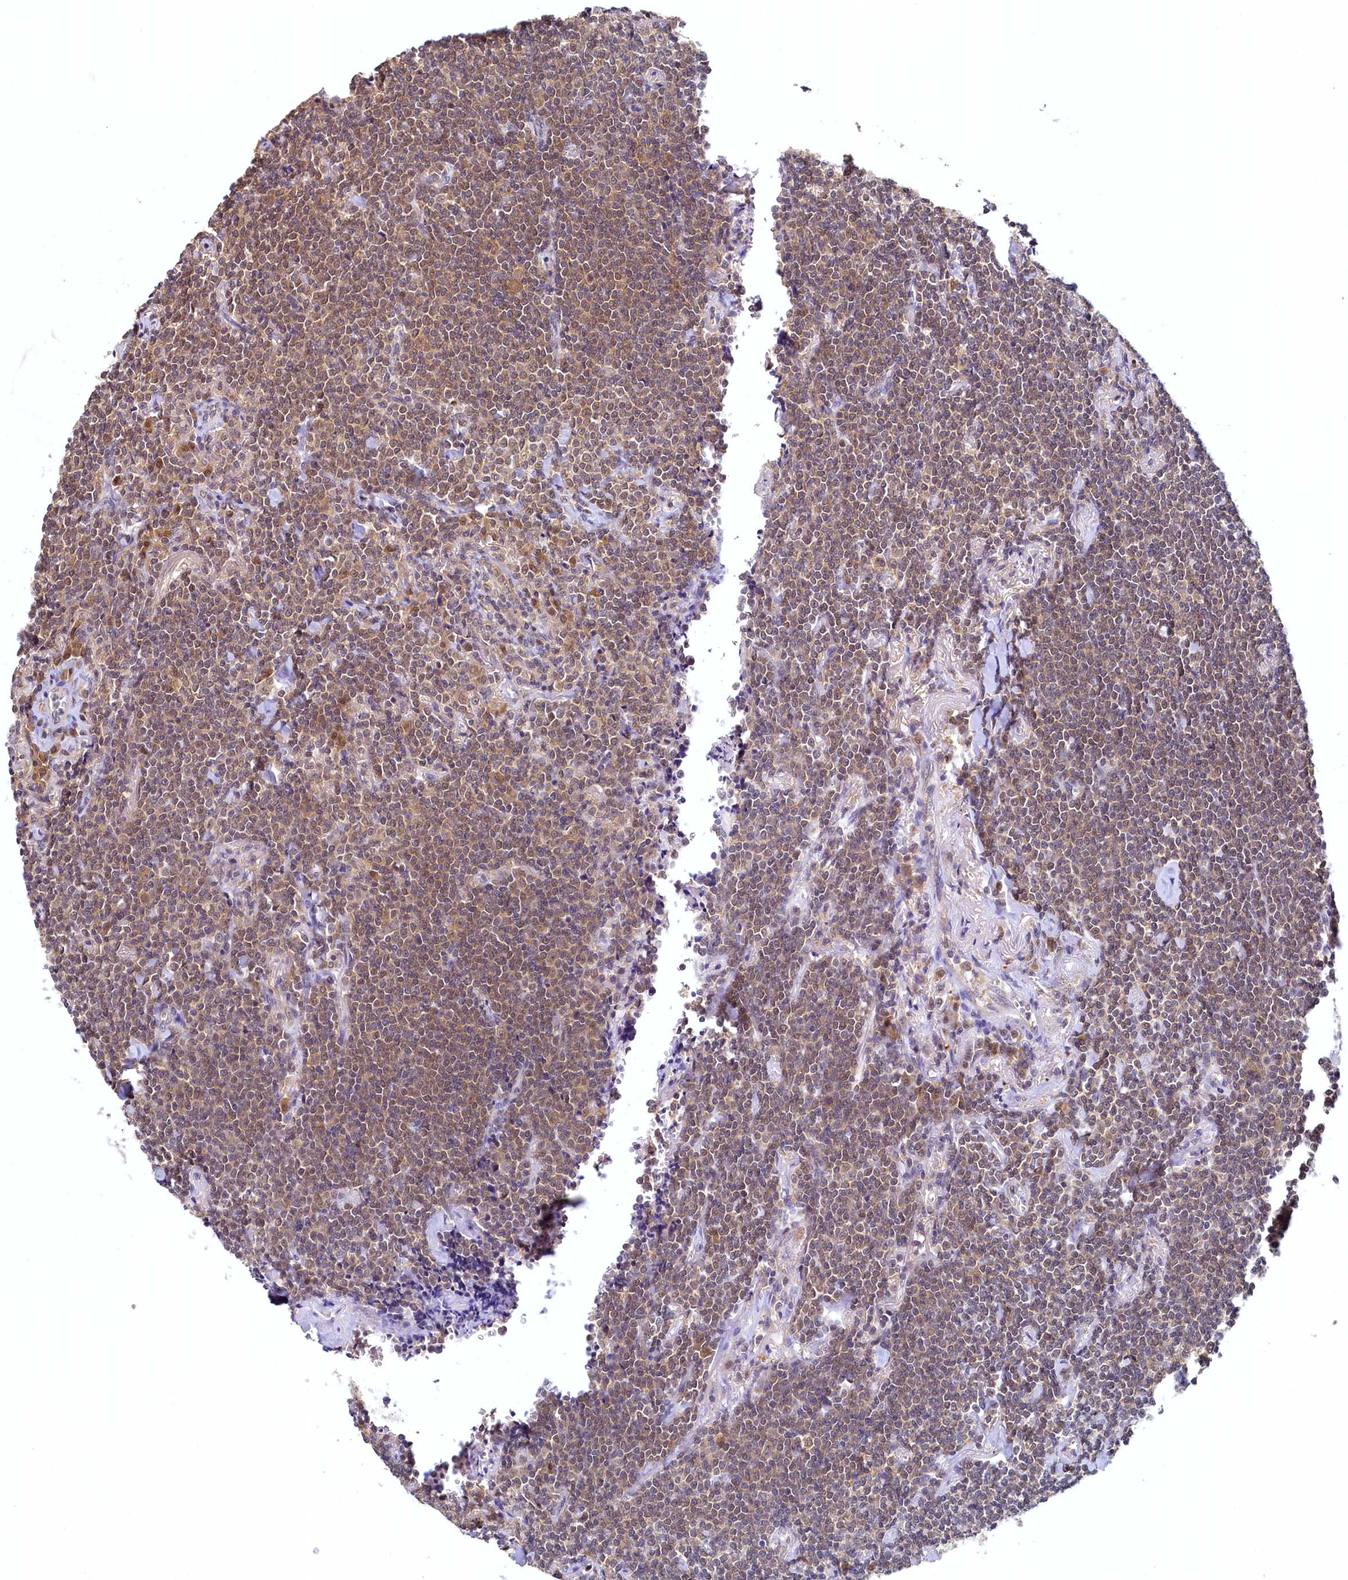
{"staining": {"intensity": "moderate", "quantity": ">75%", "location": "cytoplasmic/membranous"}, "tissue": "lymphoma", "cell_type": "Tumor cells", "image_type": "cancer", "snomed": [{"axis": "morphology", "description": "Malignant lymphoma, non-Hodgkin's type, Low grade"}, {"axis": "topography", "description": "Lung"}], "caption": "IHC micrograph of lymphoma stained for a protein (brown), which reveals medium levels of moderate cytoplasmic/membranous staining in about >75% of tumor cells.", "gene": "PAAF1", "patient": {"sex": "female", "age": 71}}